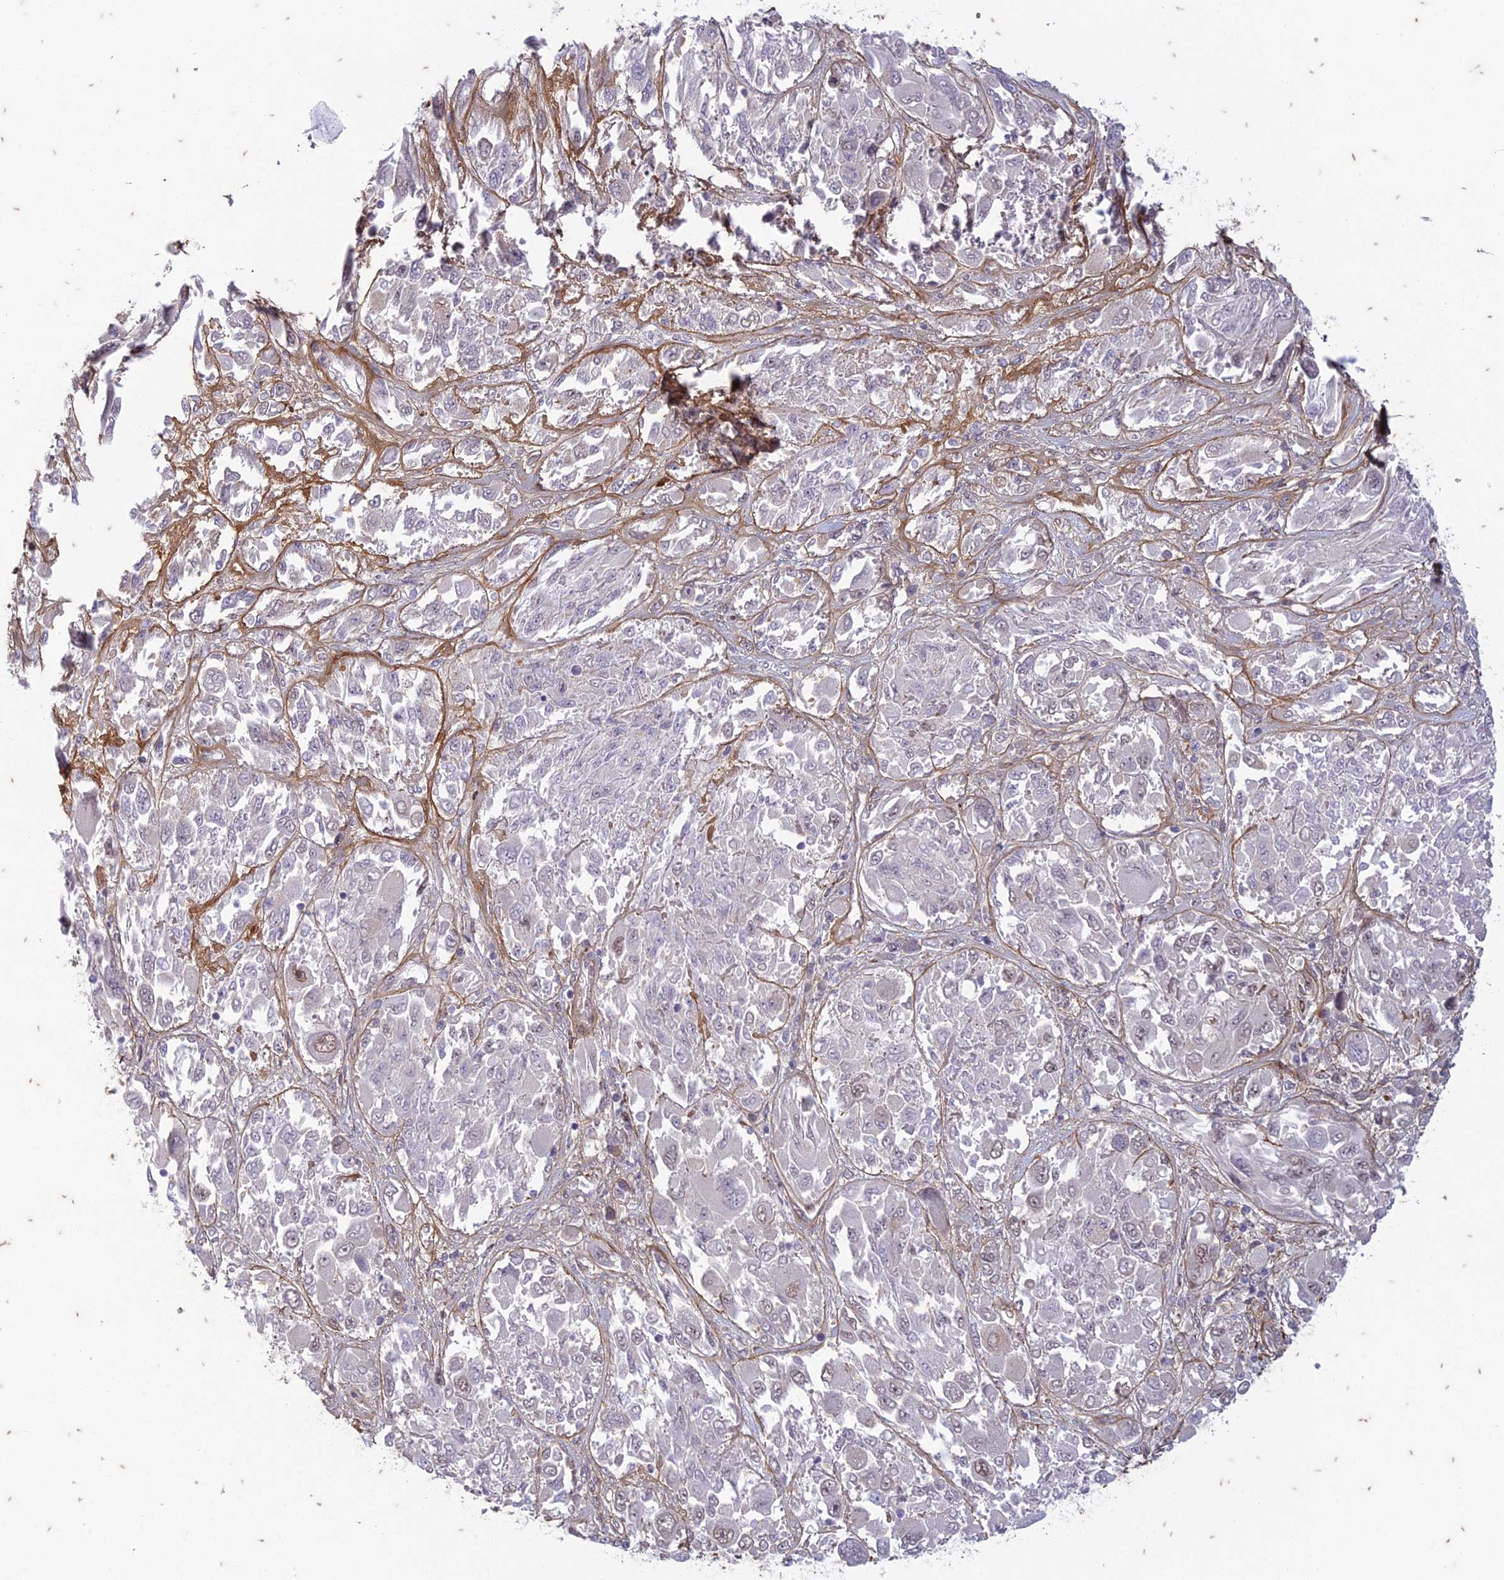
{"staining": {"intensity": "weak", "quantity": "<25%", "location": "nuclear"}, "tissue": "melanoma", "cell_type": "Tumor cells", "image_type": "cancer", "snomed": [{"axis": "morphology", "description": "Malignant melanoma, NOS"}, {"axis": "topography", "description": "Skin"}], "caption": "Immunohistochemistry (IHC) of malignant melanoma reveals no staining in tumor cells.", "gene": "PABPN1L", "patient": {"sex": "female", "age": 91}}